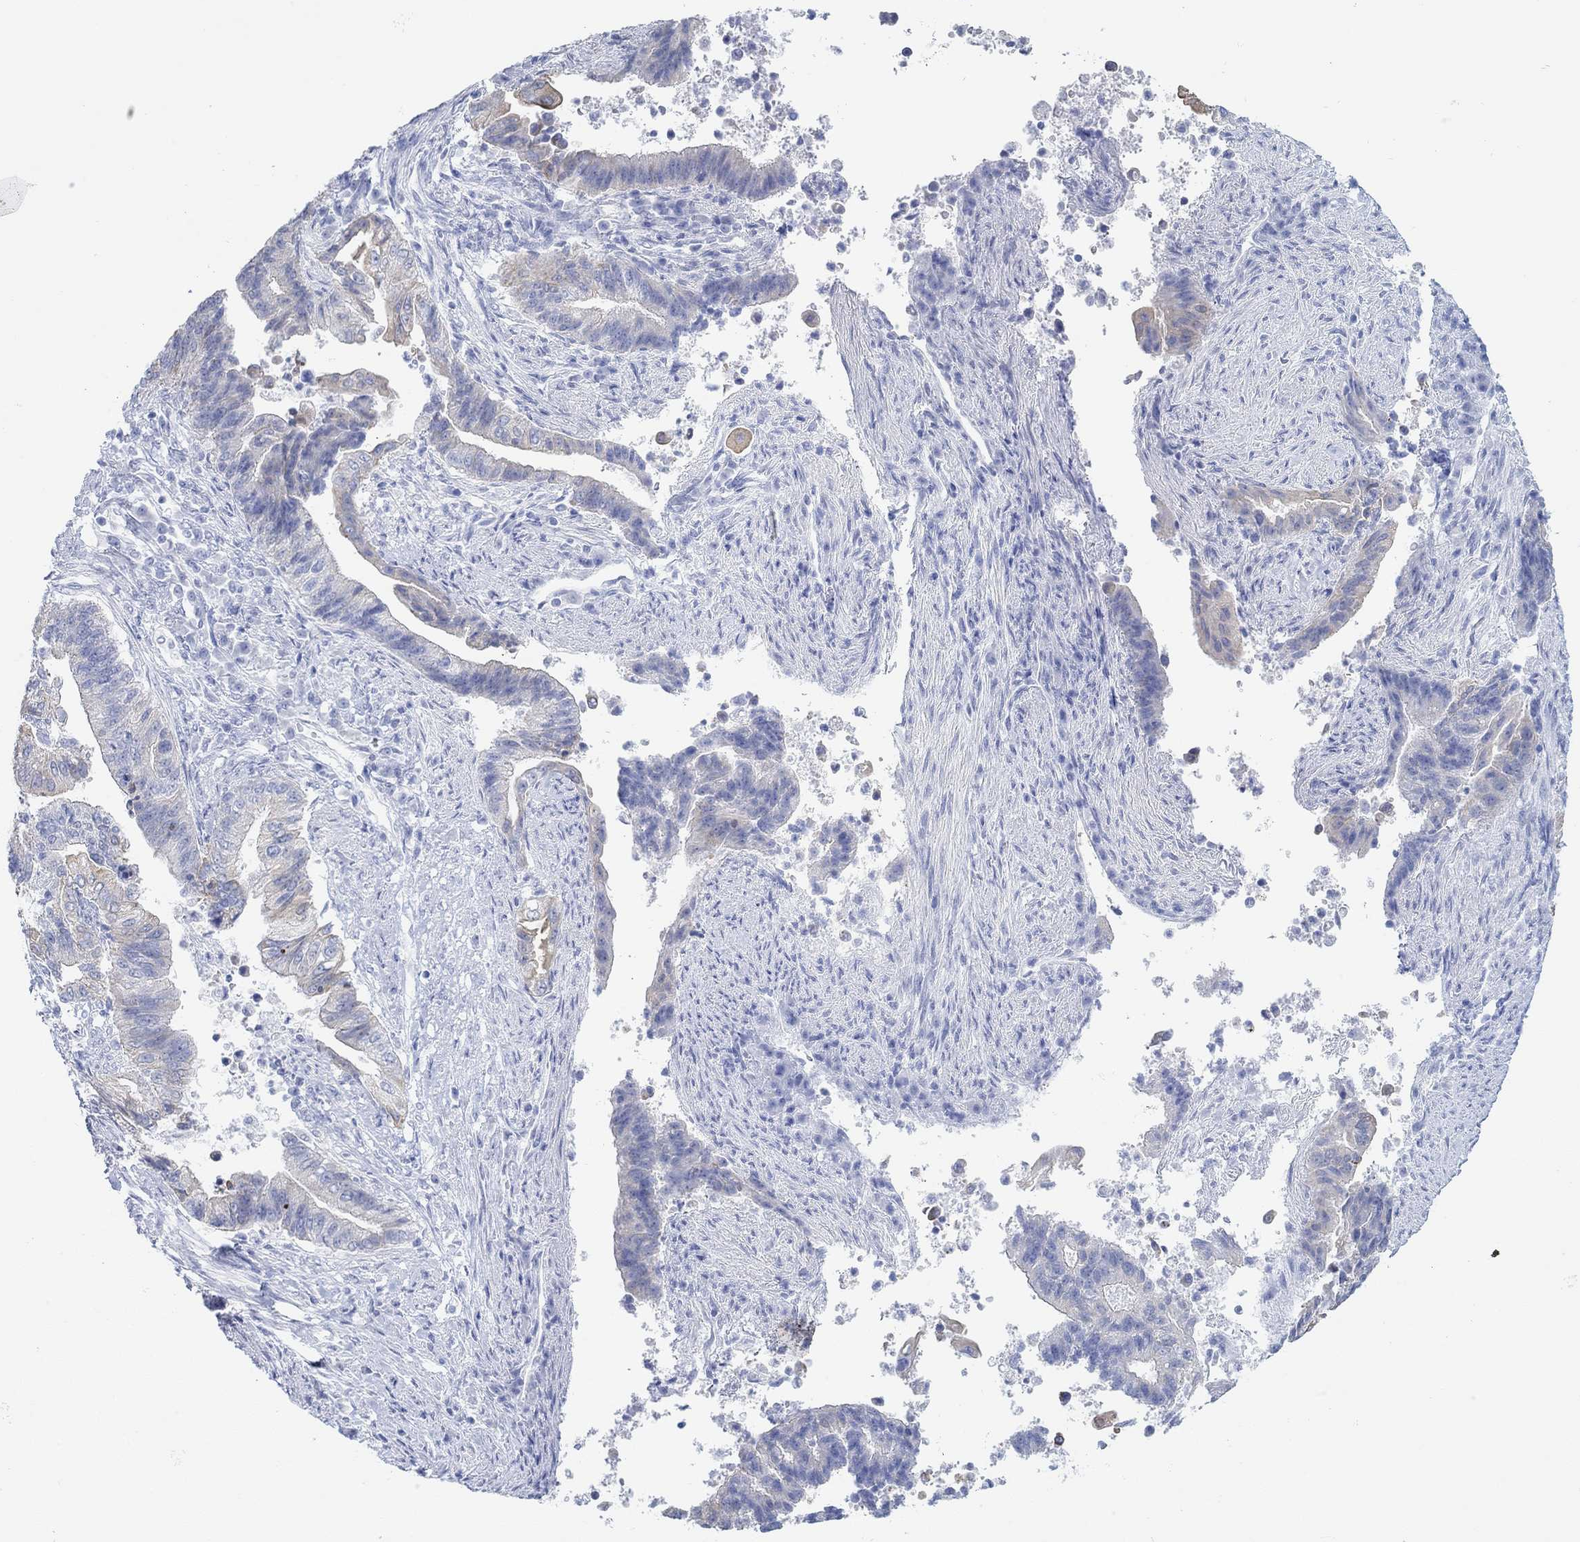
{"staining": {"intensity": "moderate", "quantity": "<25%", "location": "cytoplasmic/membranous"}, "tissue": "endometrial cancer", "cell_type": "Tumor cells", "image_type": "cancer", "snomed": [{"axis": "morphology", "description": "Adenocarcinoma, NOS"}, {"axis": "topography", "description": "Uterus"}, {"axis": "topography", "description": "Endometrium"}], "caption": "Brown immunohistochemical staining in endometrial cancer exhibits moderate cytoplasmic/membranous staining in about <25% of tumor cells.", "gene": "AK8", "patient": {"sex": "female", "age": 54}}